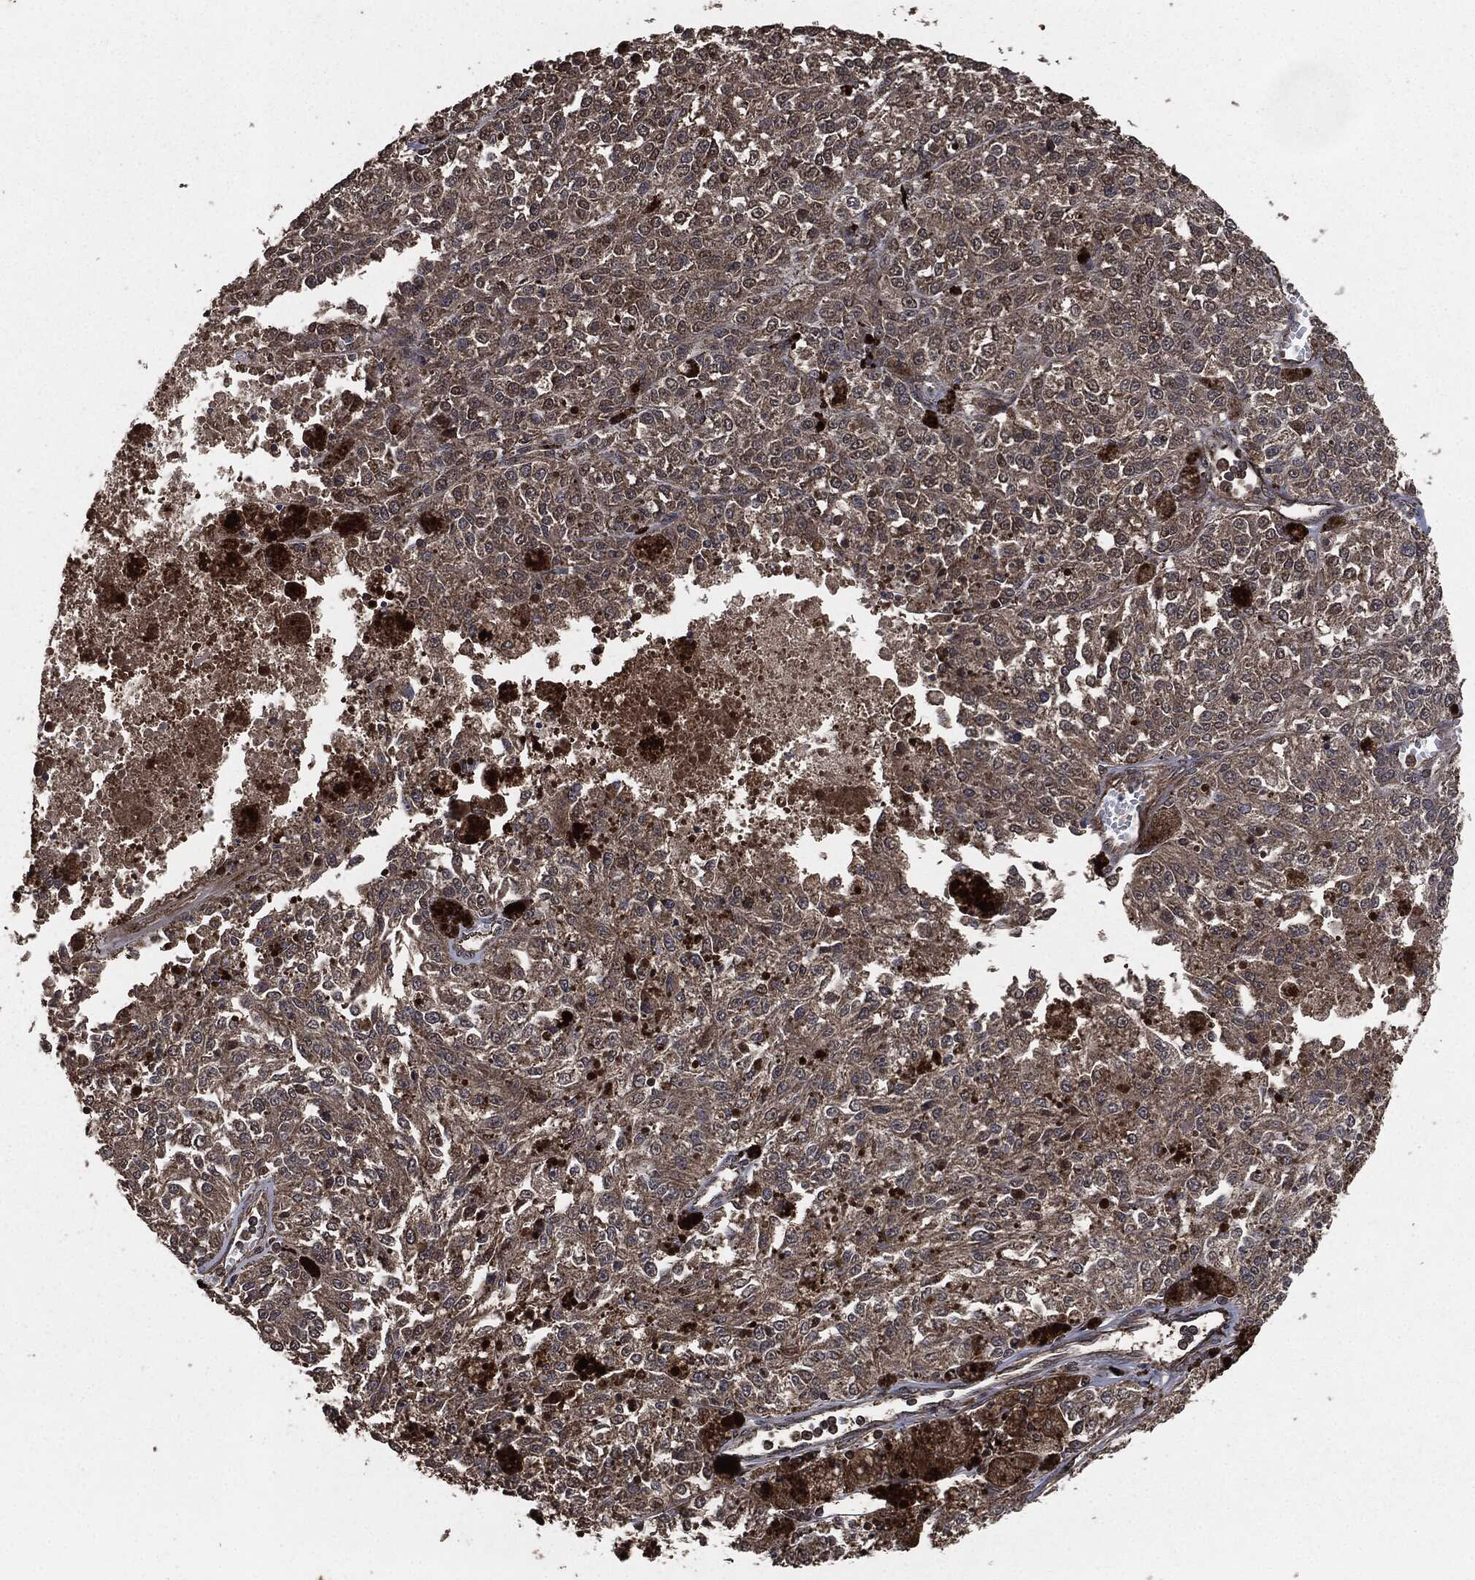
{"staining": {"intensity": "weak", "quantity": "25%-75%", "location": "cytoplasmic/membranous"}, "tissue": "melanoma", "cell_type": "Tumor cells", "image_type": "cancer", "snomed": [{"axis": "morphology", "description": "Malignant melanoma, Metastatic site"}, {"axis": "topography", "description": "Lymph node"}], "caption": "This is a micrograph of immunohistochemistry (IHC) staining of melanoma, which shows weak expression in the cytoplasmic/membranous of tumor cells.", "gene": "EGFR", "patient": {"sex": "female", "age": 64}}